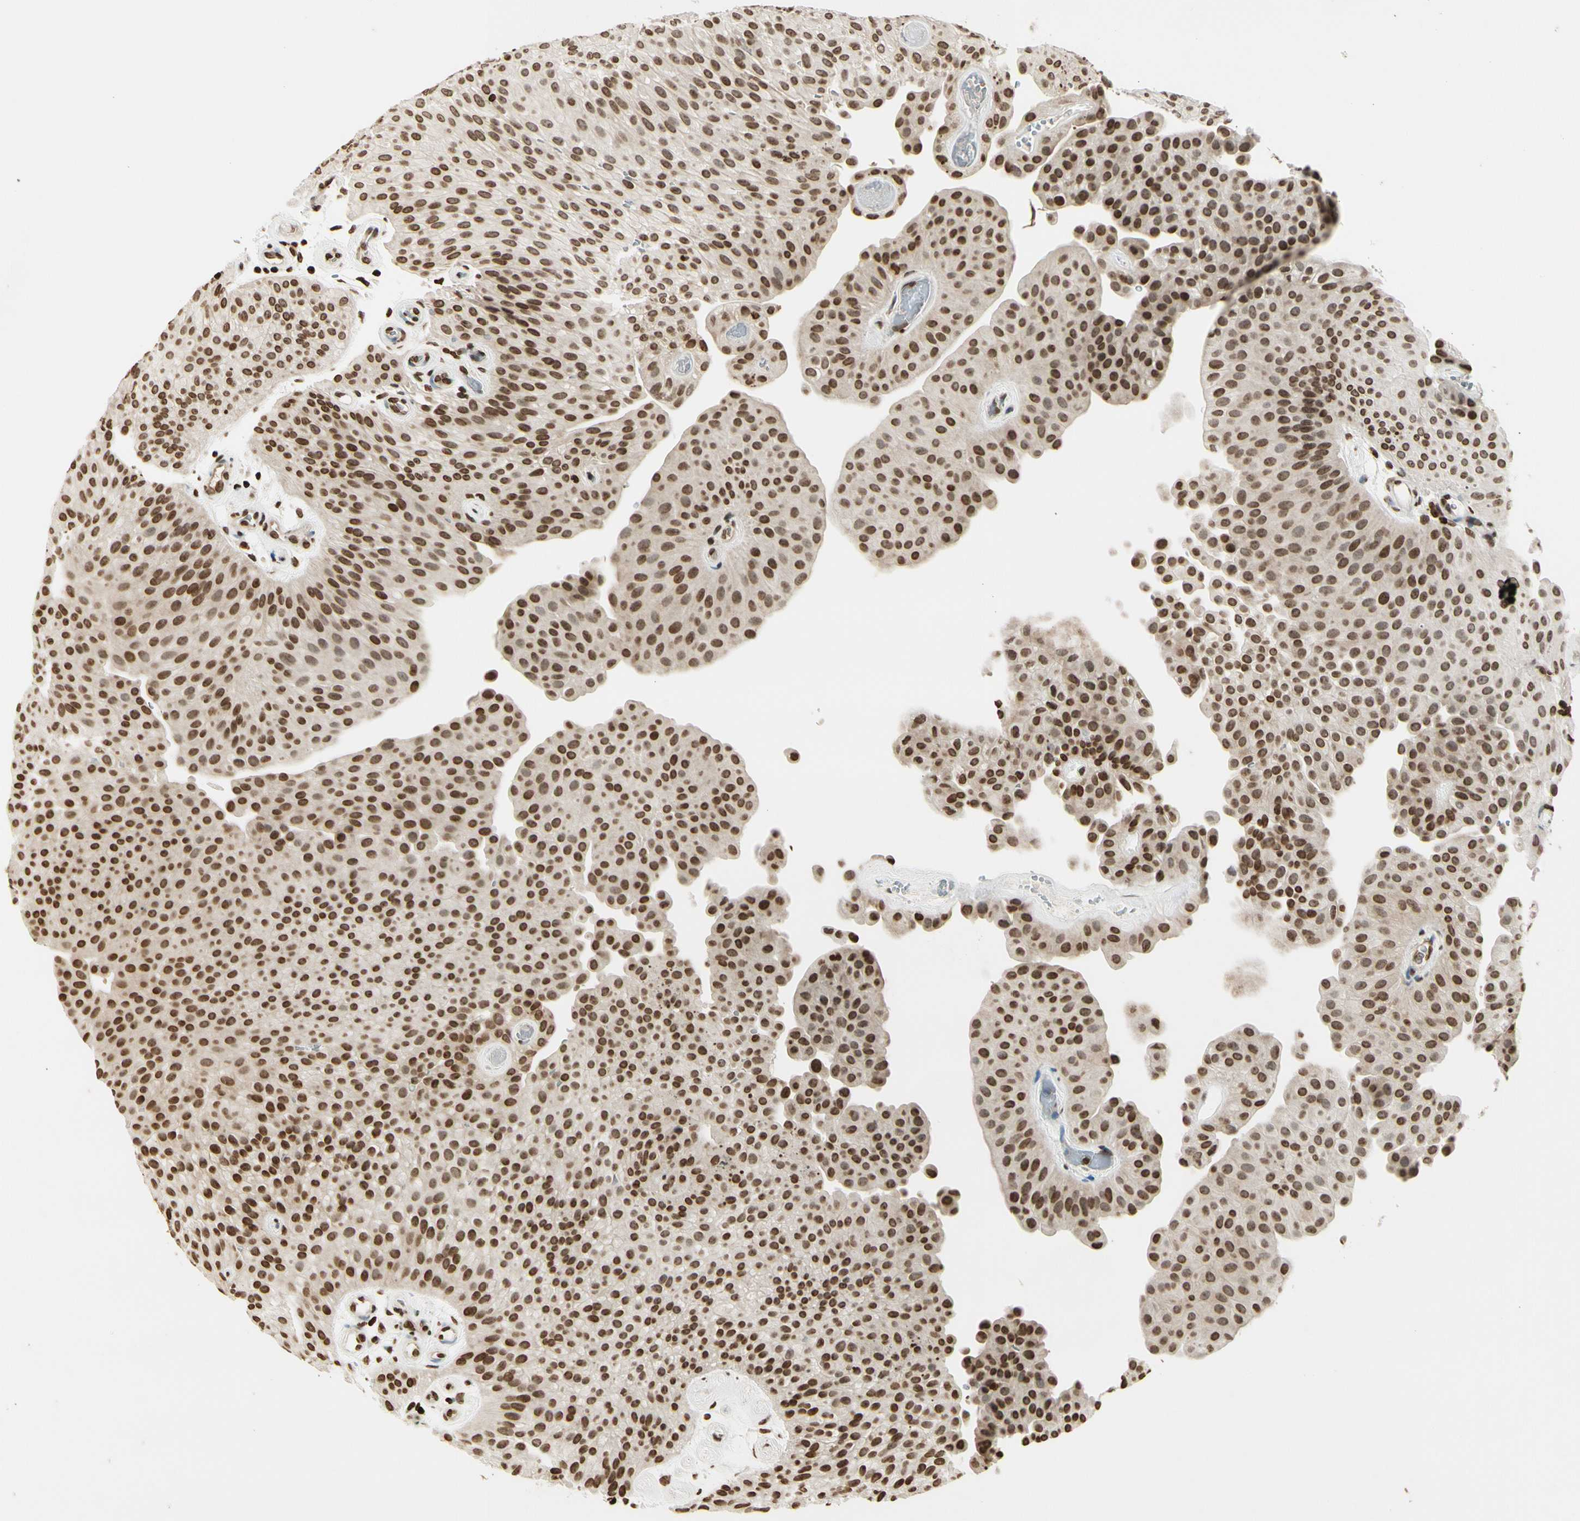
{"staining": {"intensity": "strong", "quantity": ">75%", "location": "nuclear"}, "tissue": "urothelial cancer", "cell_type": "Tumor cells", "image_type": "cancer", "snomed": [{"axis": "morphology", "description": "Urothelial carcinoma, Low grade"}, {"axis": "topography", "description": "Urinary bladder"}], "caption": "An image of urothelial cancer stained for a protein reveals strong nuclear brown staining in tumor cells.", "gene": "RORA", "patient": {"sex": "female", "age": 60}}